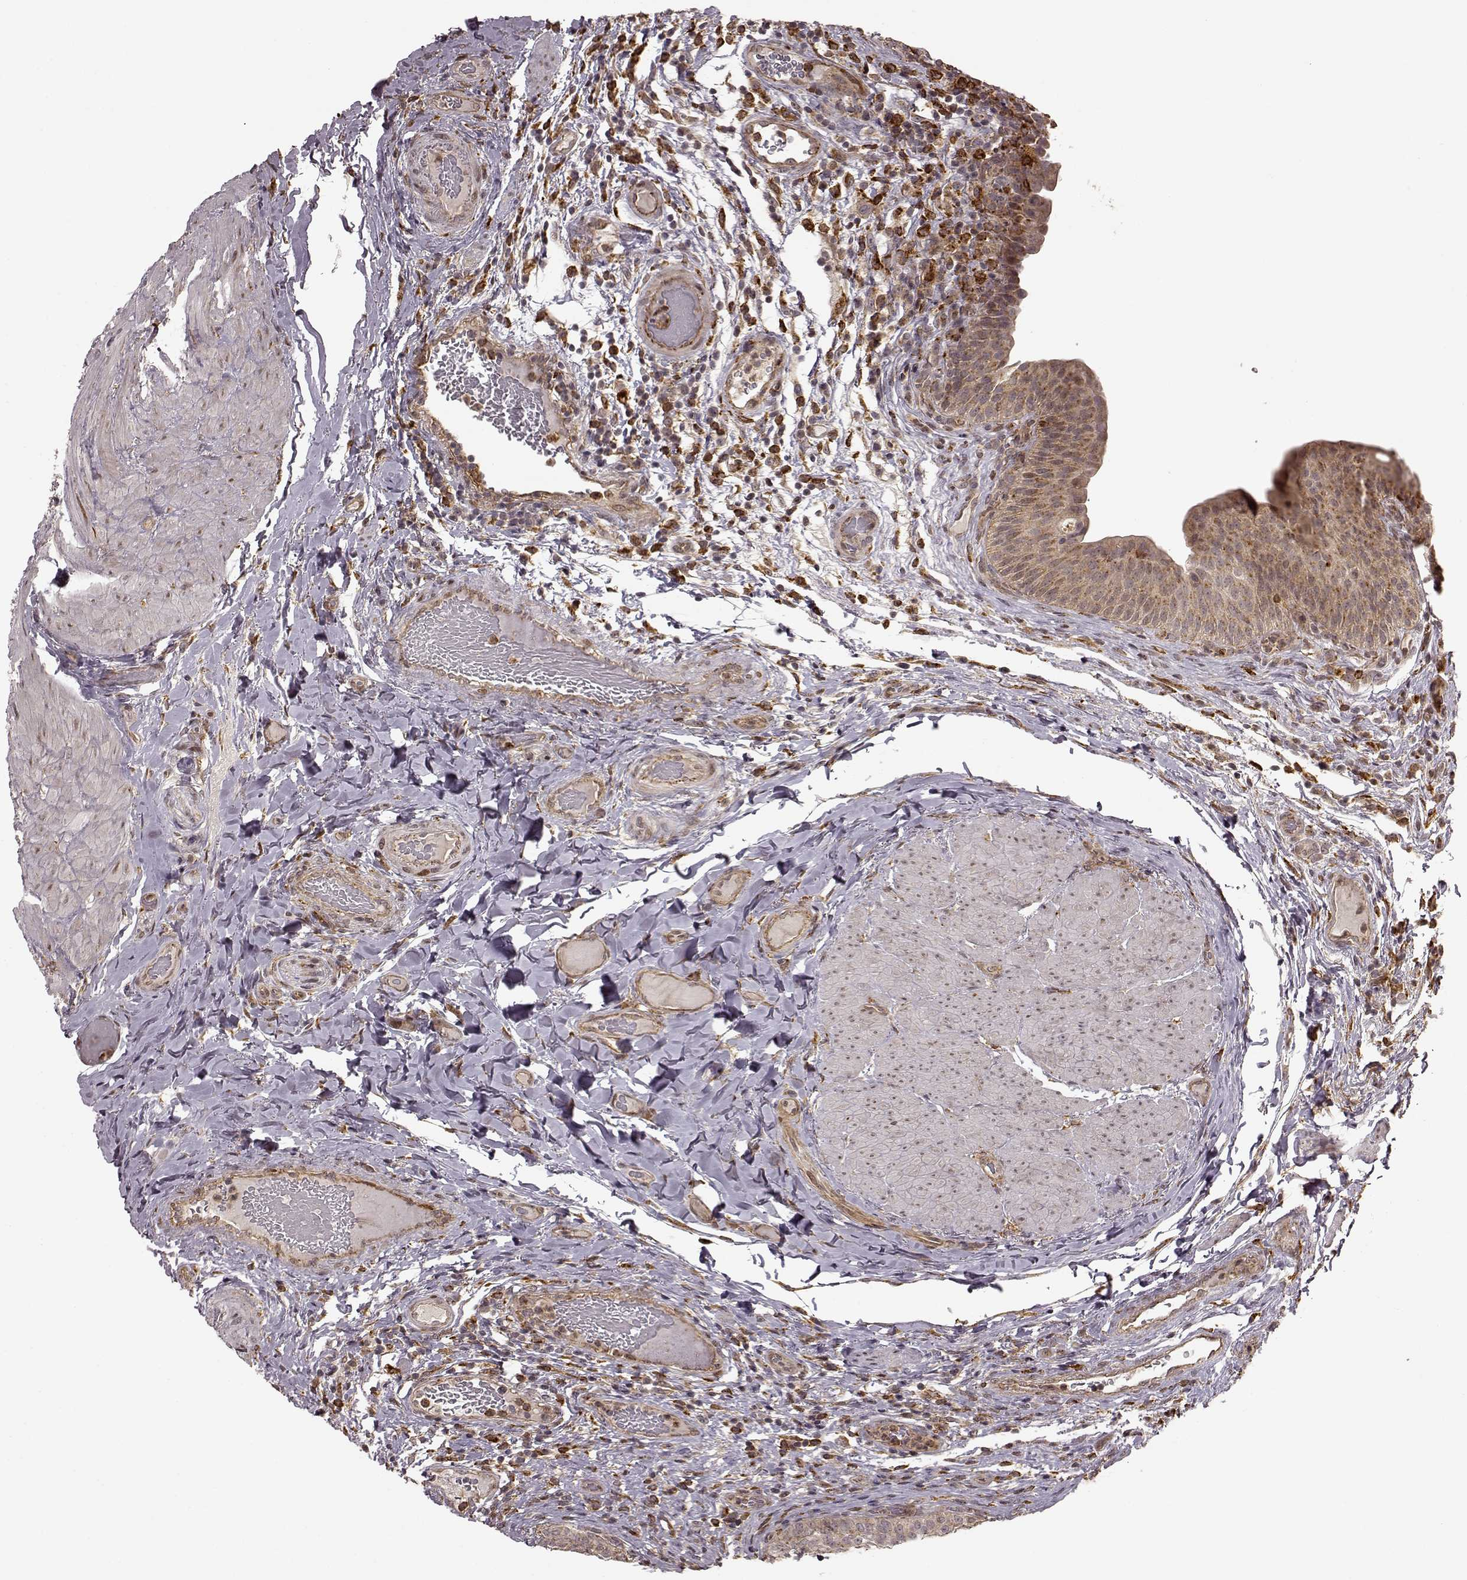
{"staining": {"intensity": "moderate", "quantity": ">75%", "location": "cytoplasmic/membranous"}, "tissue": "urinary bladder", "cell_type": "Urothelial cells", "image_type": "normal", "snomed": [{"axis": "morphology", "description": "Normal tissue, NOS"}, {"axis": "topography", "description": "Urinary bladder"}], "caption": "Immunohistochemistry staining of normal urinary bladder, which reveals medium levels of moderate cytoplasmic/membranous expression in approximately >75% of urothelial cells indicating moderate cytoplasmic/membranous protein positivity. The staining was performed using DAB (3,3'-diaminobenzidine) (brown) for protein detection and nuclei were counterstained in hematoxylin (blue).", "gene": "SLC12A9", "patient": {"sex": "male", "age": 66}}